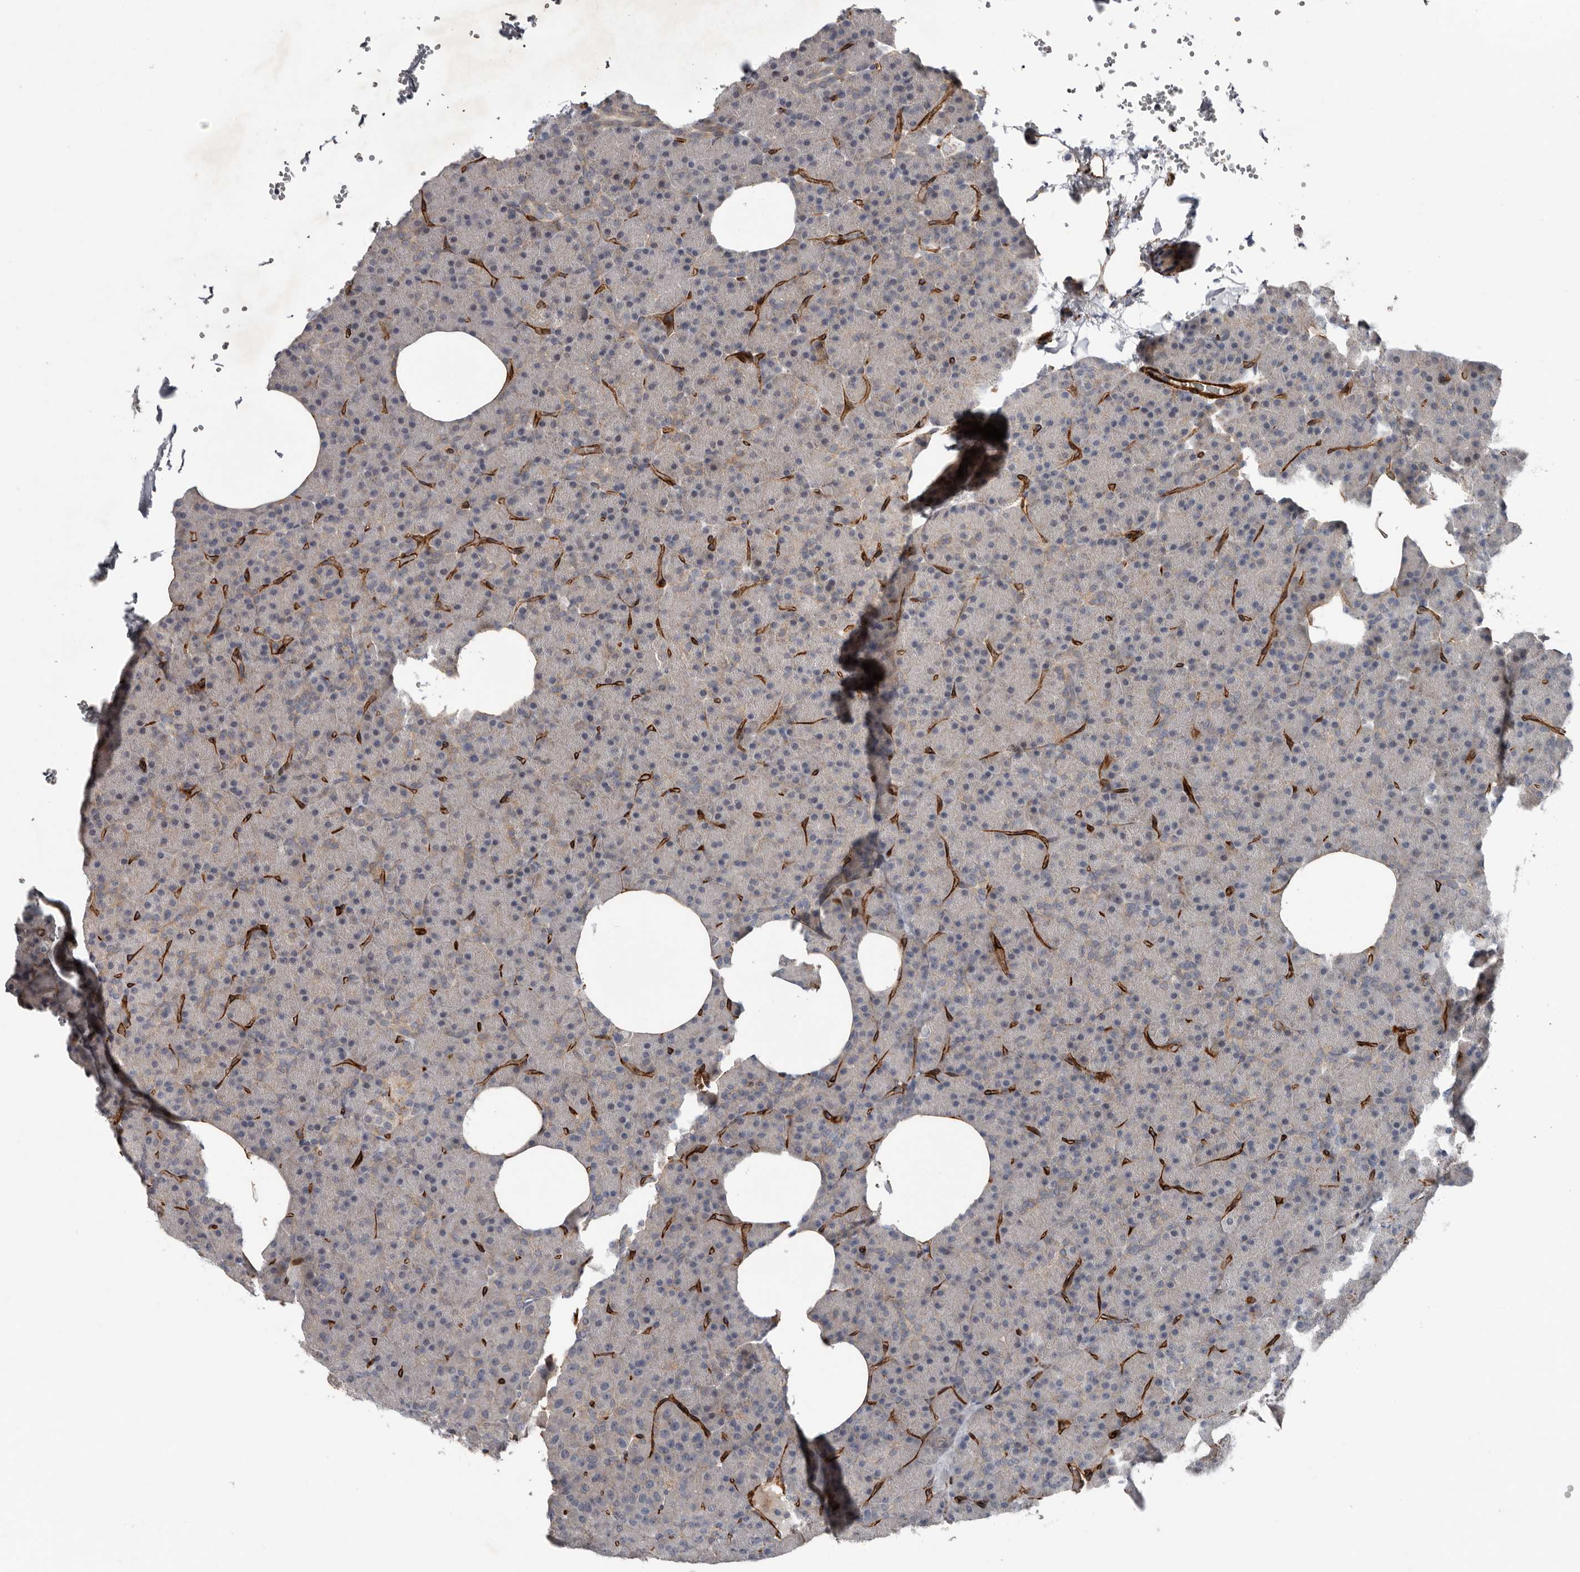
{"staining": {"intensity": "weak", "quantity": "<25%", "location": "cytoplasmic/membranous"}, "tissue": "pancreas", "cell_type": "Exocrine glandular cells", "image_type": "normal", "snomed": [{"axis": "morphology", "description": "Normal tissue, NOS"}, {"axis": "morphology", "description": "Carcinoid, malignant, NOS"}, {"axis": "topography", "description": "Pancreas"}], "caption": "Immunohistochemical staining of unremarkable pancreas reveals no significant expression in exocrine glandular cells.", "gene": "RANBP17", "patient": {"sex": "female", "age": 35}}